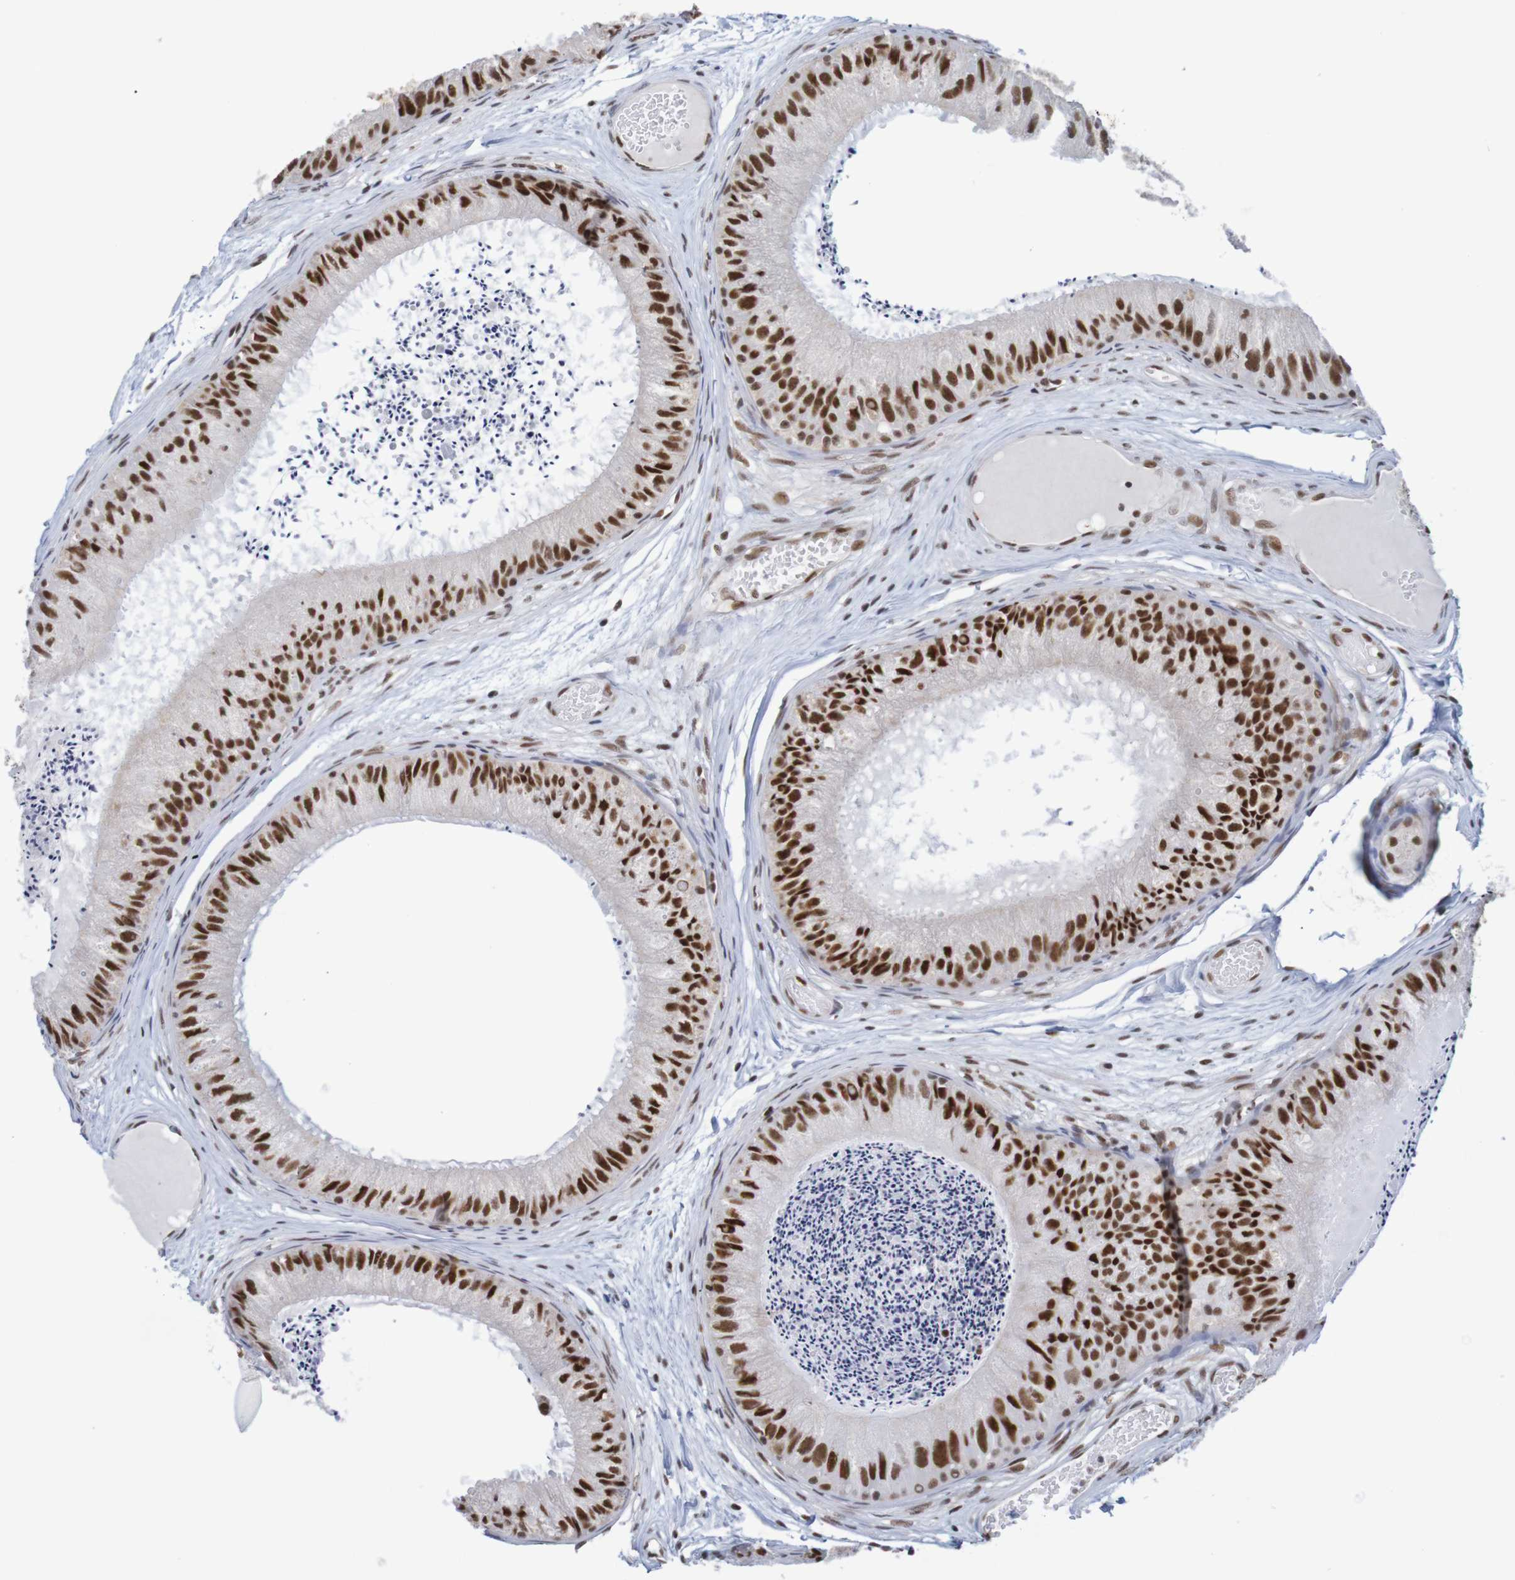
{"staining": {"intensity": "strong", "quantity": ">75%", "location": "nuclear"}, "tissue": "epididymis", "cell_type": "Glandular cells", "image_type": "normal", "snomed": [{"axis": "morphology", "description": "Normal tissue, NOS"}, {"axis": "topography", "description": "Epididymis"}], "caption": "This micrograph displays immunohistochemistry staining of normal epididymis, with high strong nuclear expression in approximately >75% of glandular cells.", "gene": "THRAP3", "patient": {"sex": "male", "age": 31}}